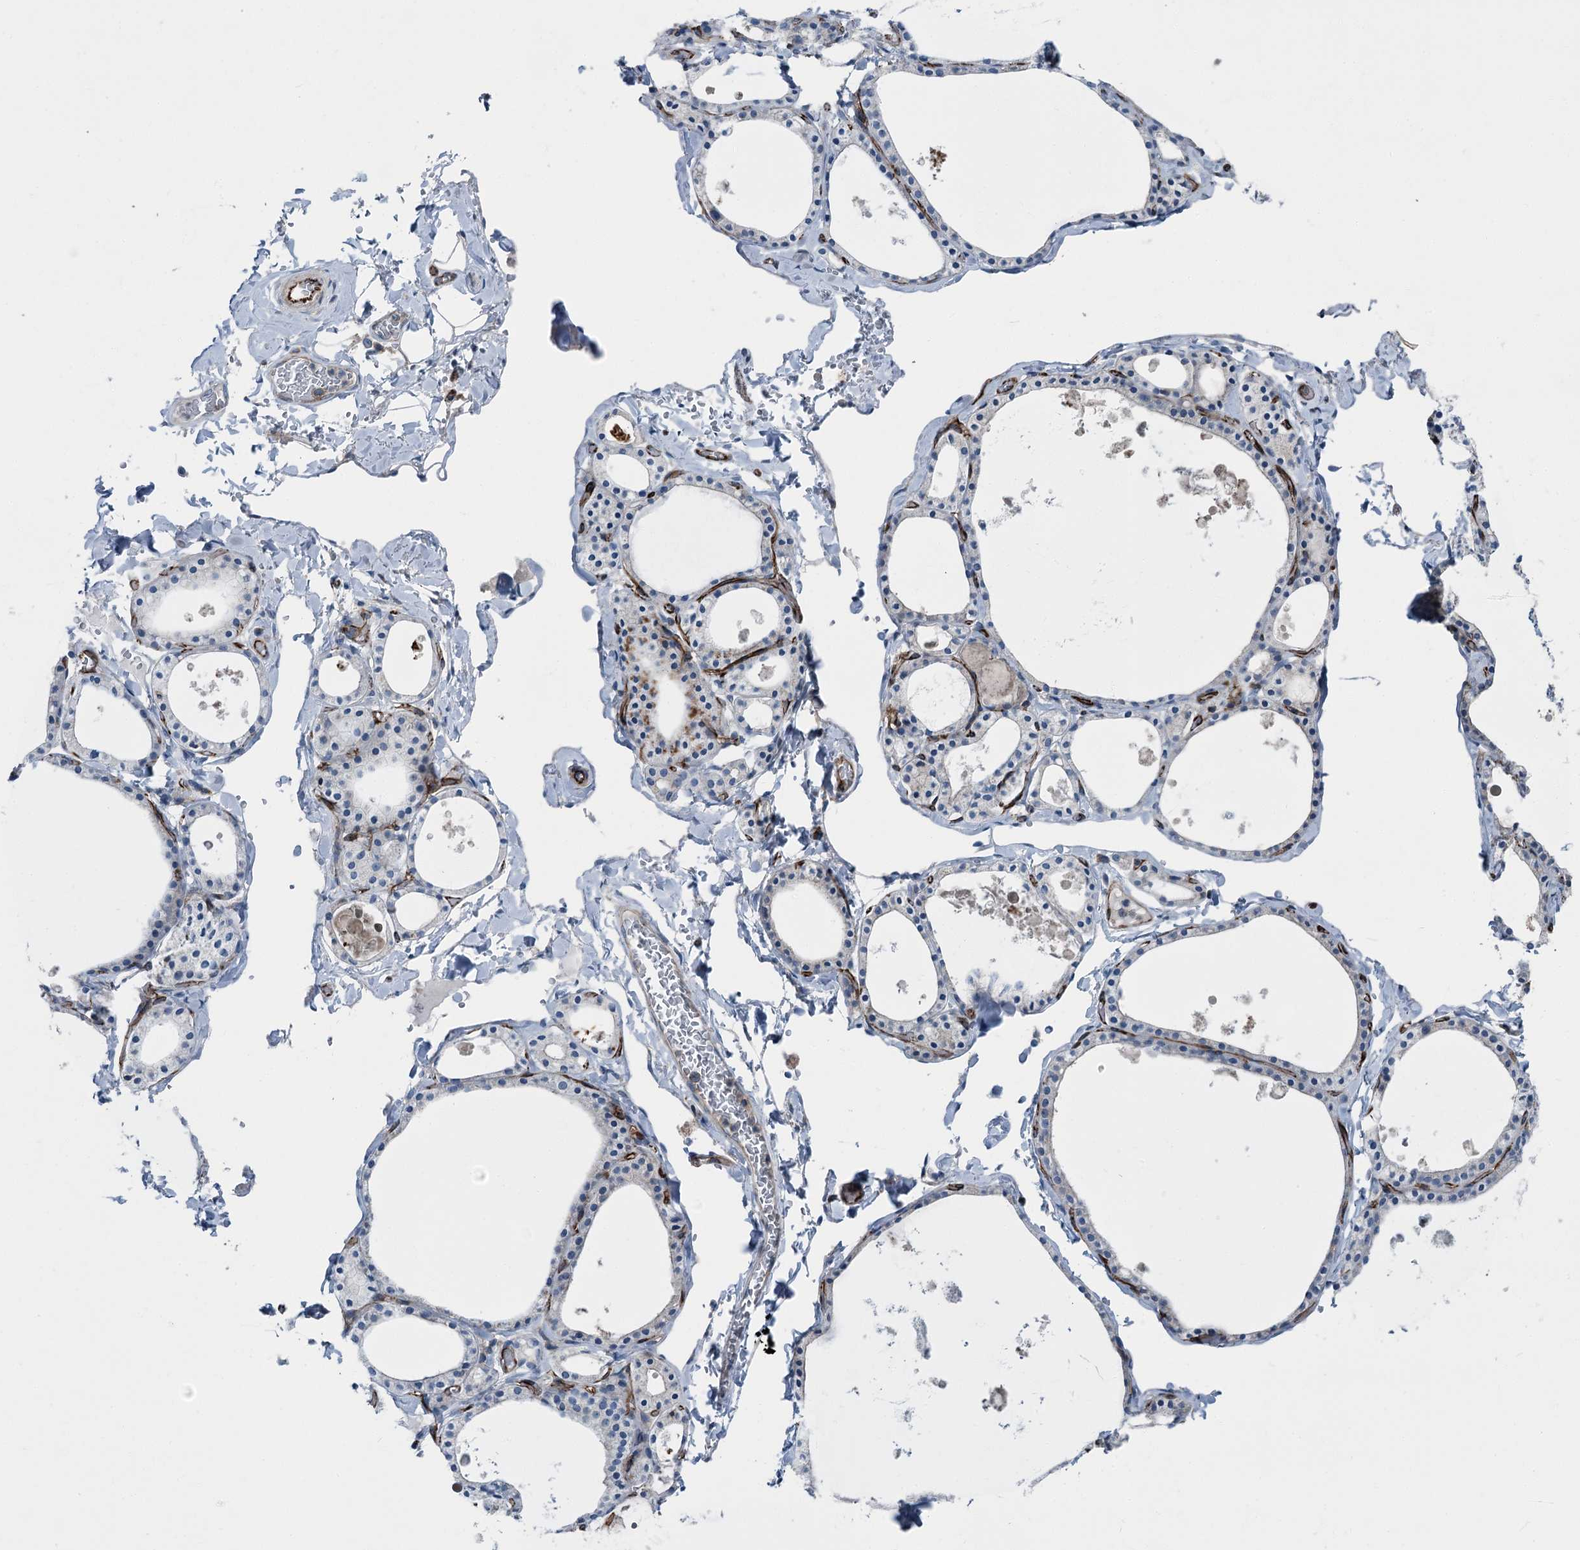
{"staining": {"intensity": "weak", "quantity": "<25%", "location": "cytoplasmic/membranous"}, "tissue": "thyroid gland", "cell_type": "Glandular cells", "image_type": "normal", "snomed": [{"axis": "morphology", "description": "Normal tissue, NOS"}, {"axis": "topography", "description": "Thyroid gland"}], "caption": "Thyroid gland stained for a protein using immunohistochemistry displays no expression glandular cells.", "gene": "AXL", "patient": {"sex": "male", "age": 56}}